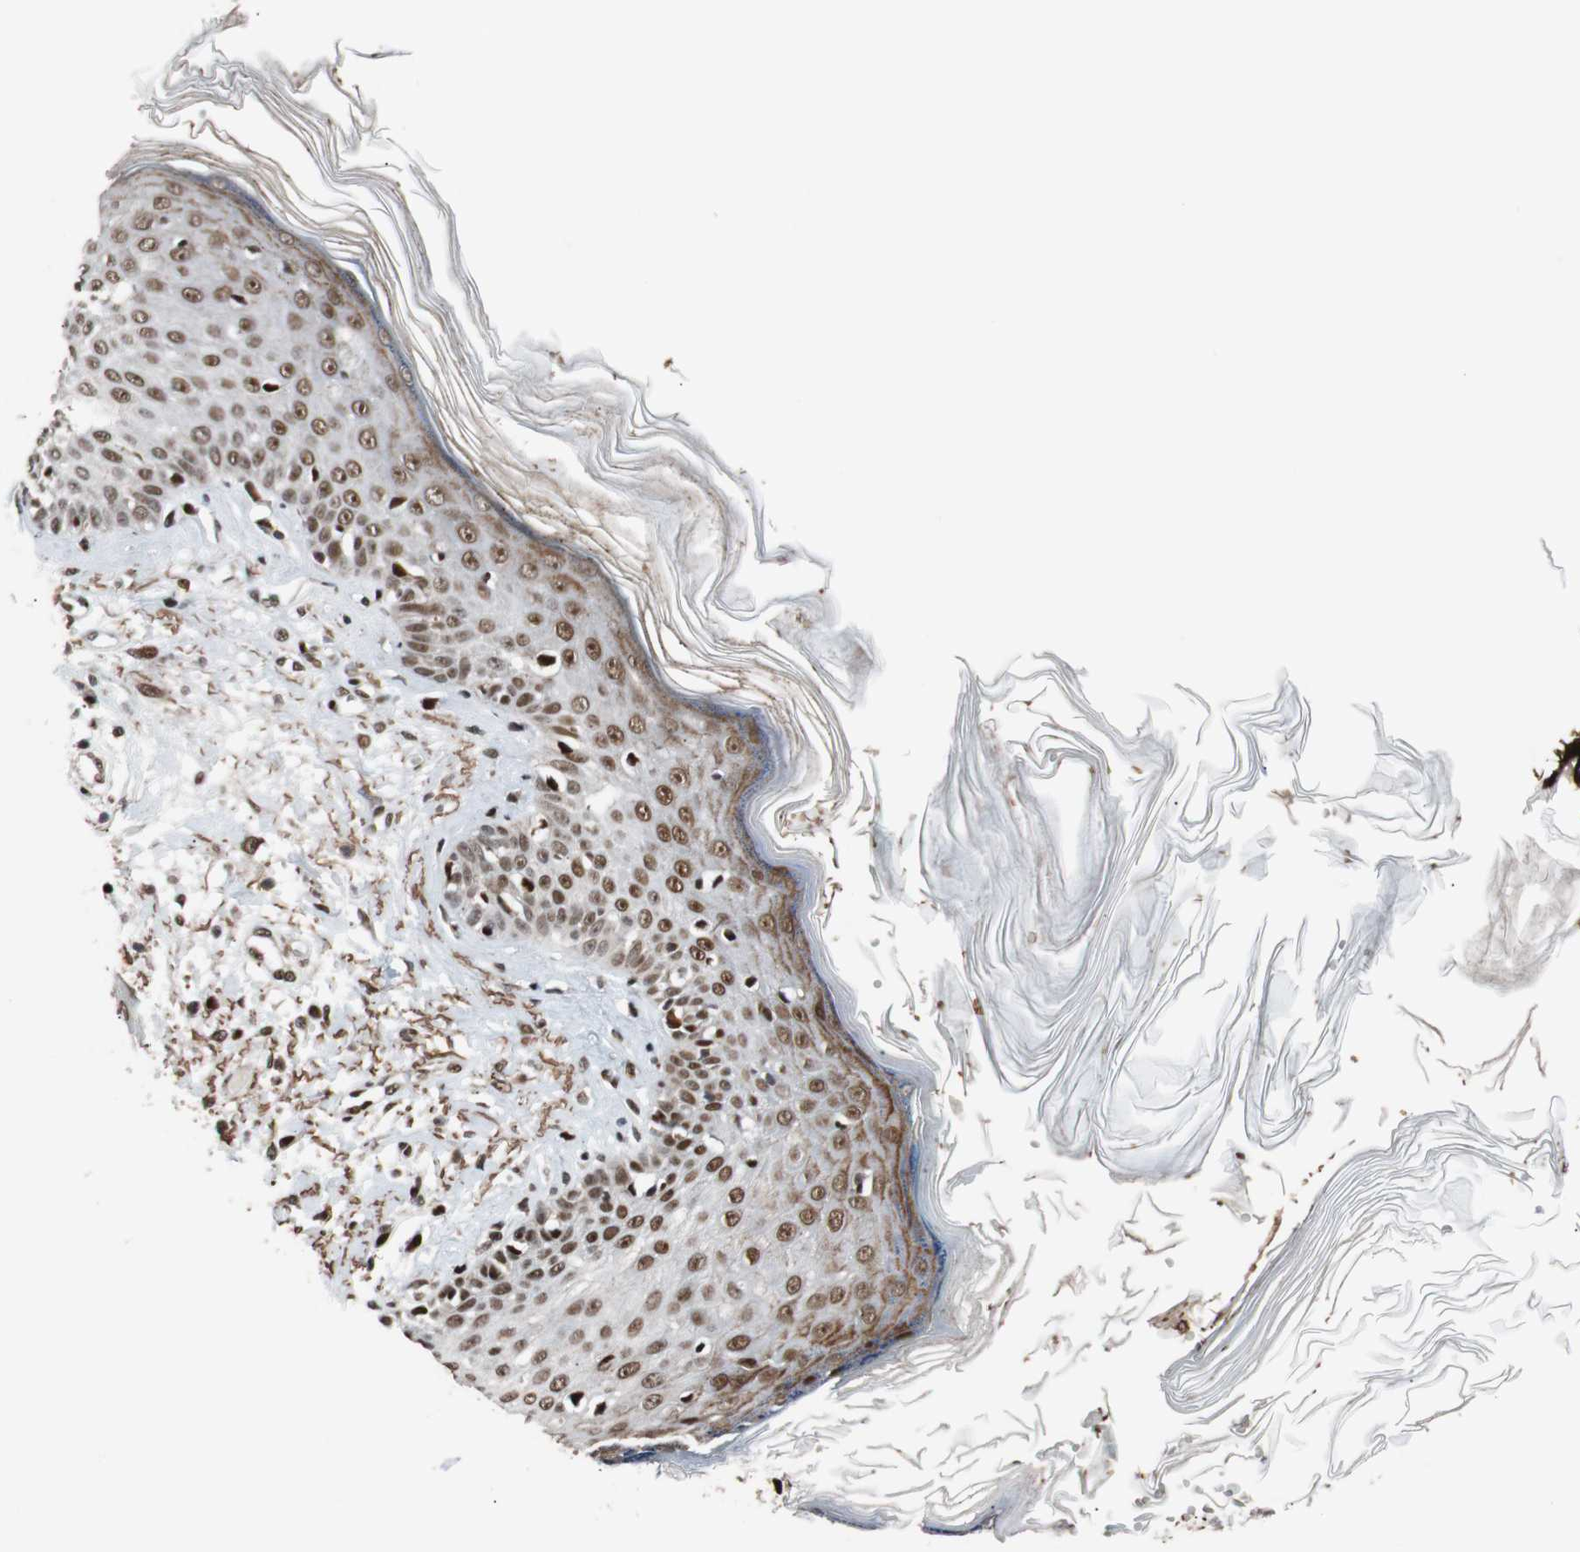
{"staining": {"intensity": "moderate", "quantity": ">75%", "location": "nuclear"}, "tissue": "skin cancer", "cell_type": "Tumor cells", "image_type": "cancer", "snomed": [{"axis": "morphology", "description": "Squamous cell carcinoma, NOS"}, {"axis": "topography", "description": "Skin"}], "caption": "Immunohistochemistry (IHC) of squamous cell carcinoma (skin) exhibits medium levels of moderate nuclear expression in approximately >75% of tumor cells.", "gene": "NBL1", "patient": {"sex": "female", "age": 78}}